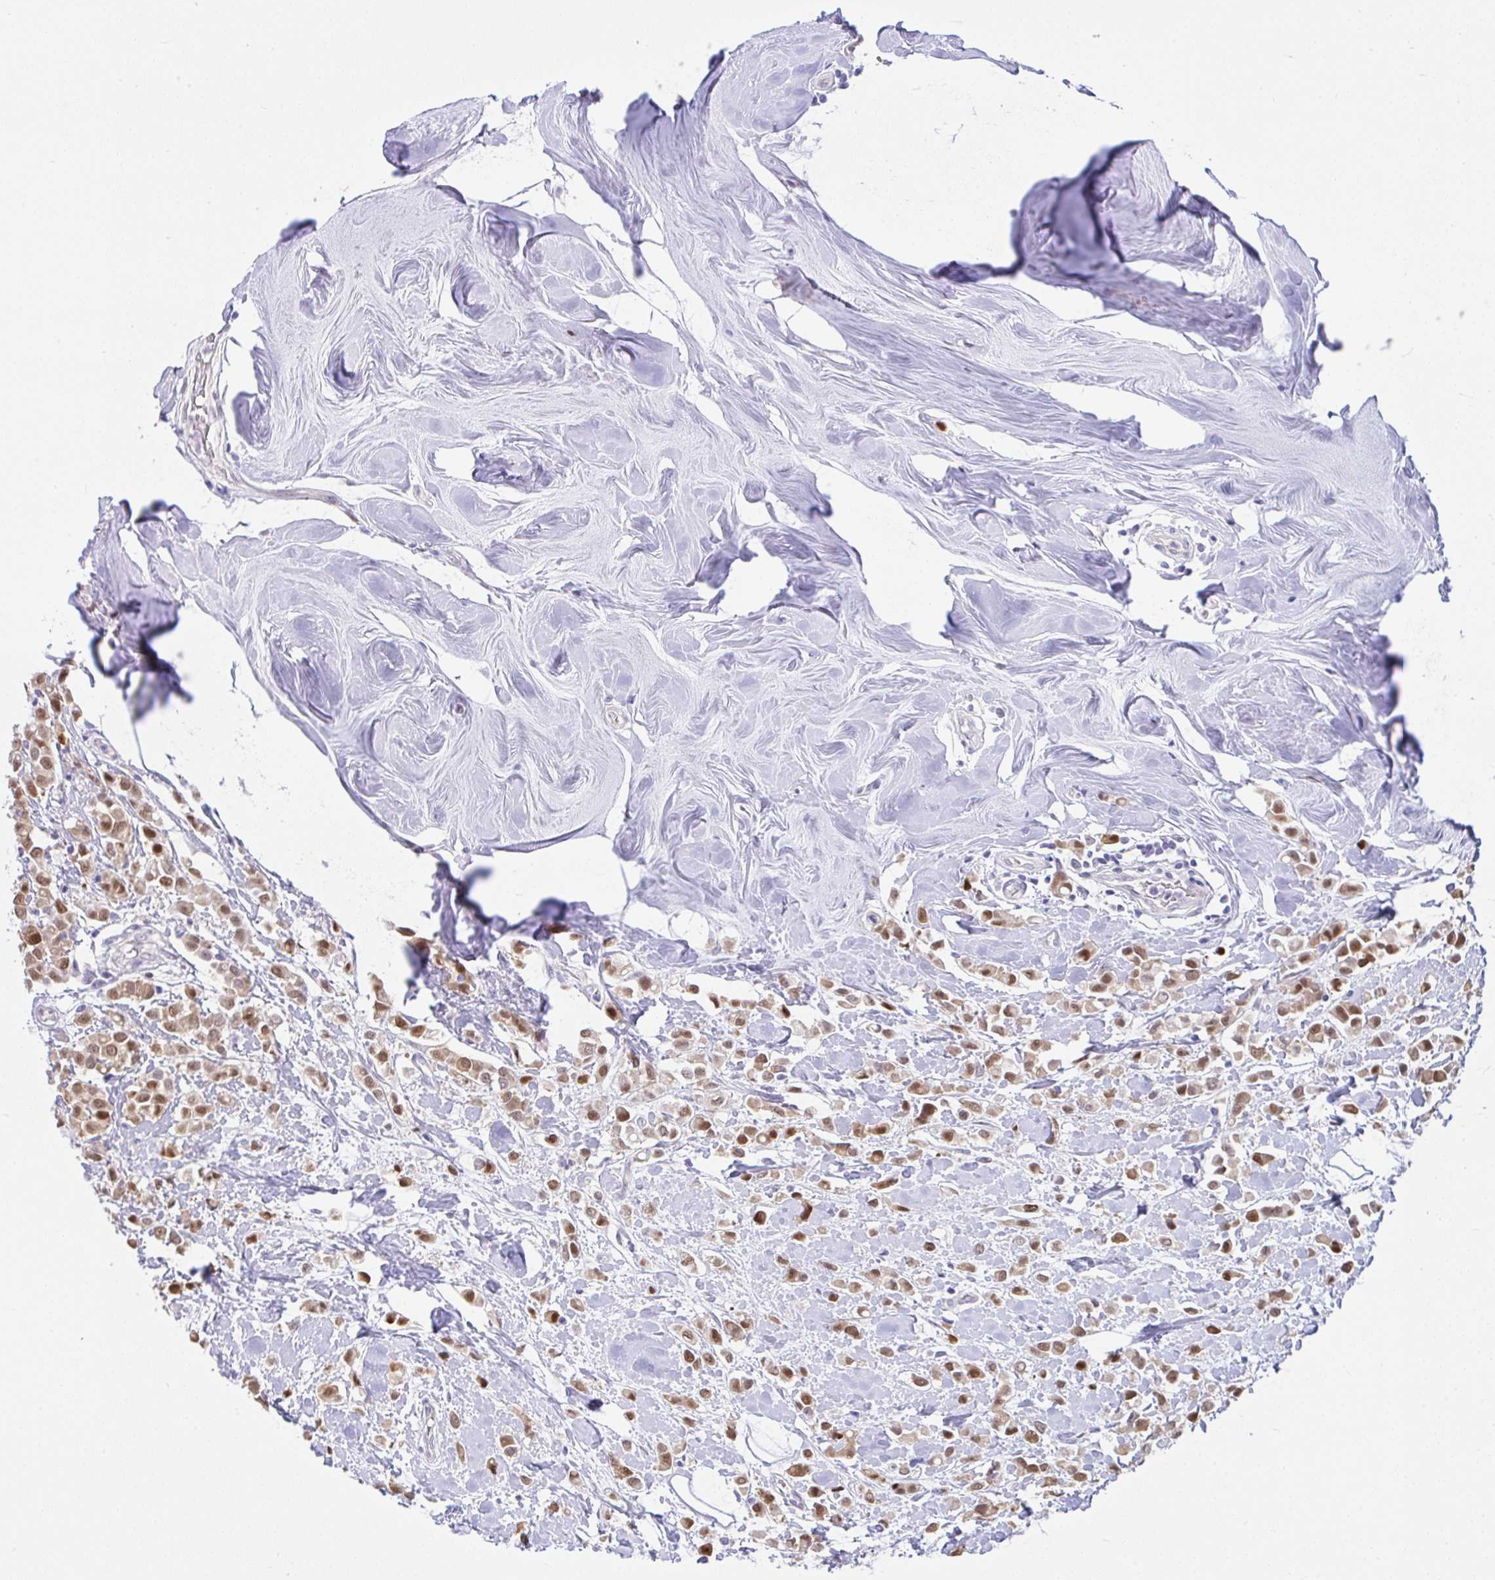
{"staining": {"intensity": "moderate", "quantity": ">75%", "location": "cytoplasmic/membranous,nuclear"}, "tissue": "breast cancer", "cell_type": "Tumor cells", "image_type": "cancer", "snomed": [{"axis": "morphology", "description": "Lobular carcinoma"}, {"axis": "topography", "description": "Breast"}], "caption": "There is medium levels of moderate cytoplasmic/membranous and nuclear staining in tumor cells of lobular carcinoma (breast), as demonstrated by immunohistochemical staining (brown color).", "gene": "ZNF485", "patient": {"sex": "female", "age": 68}}